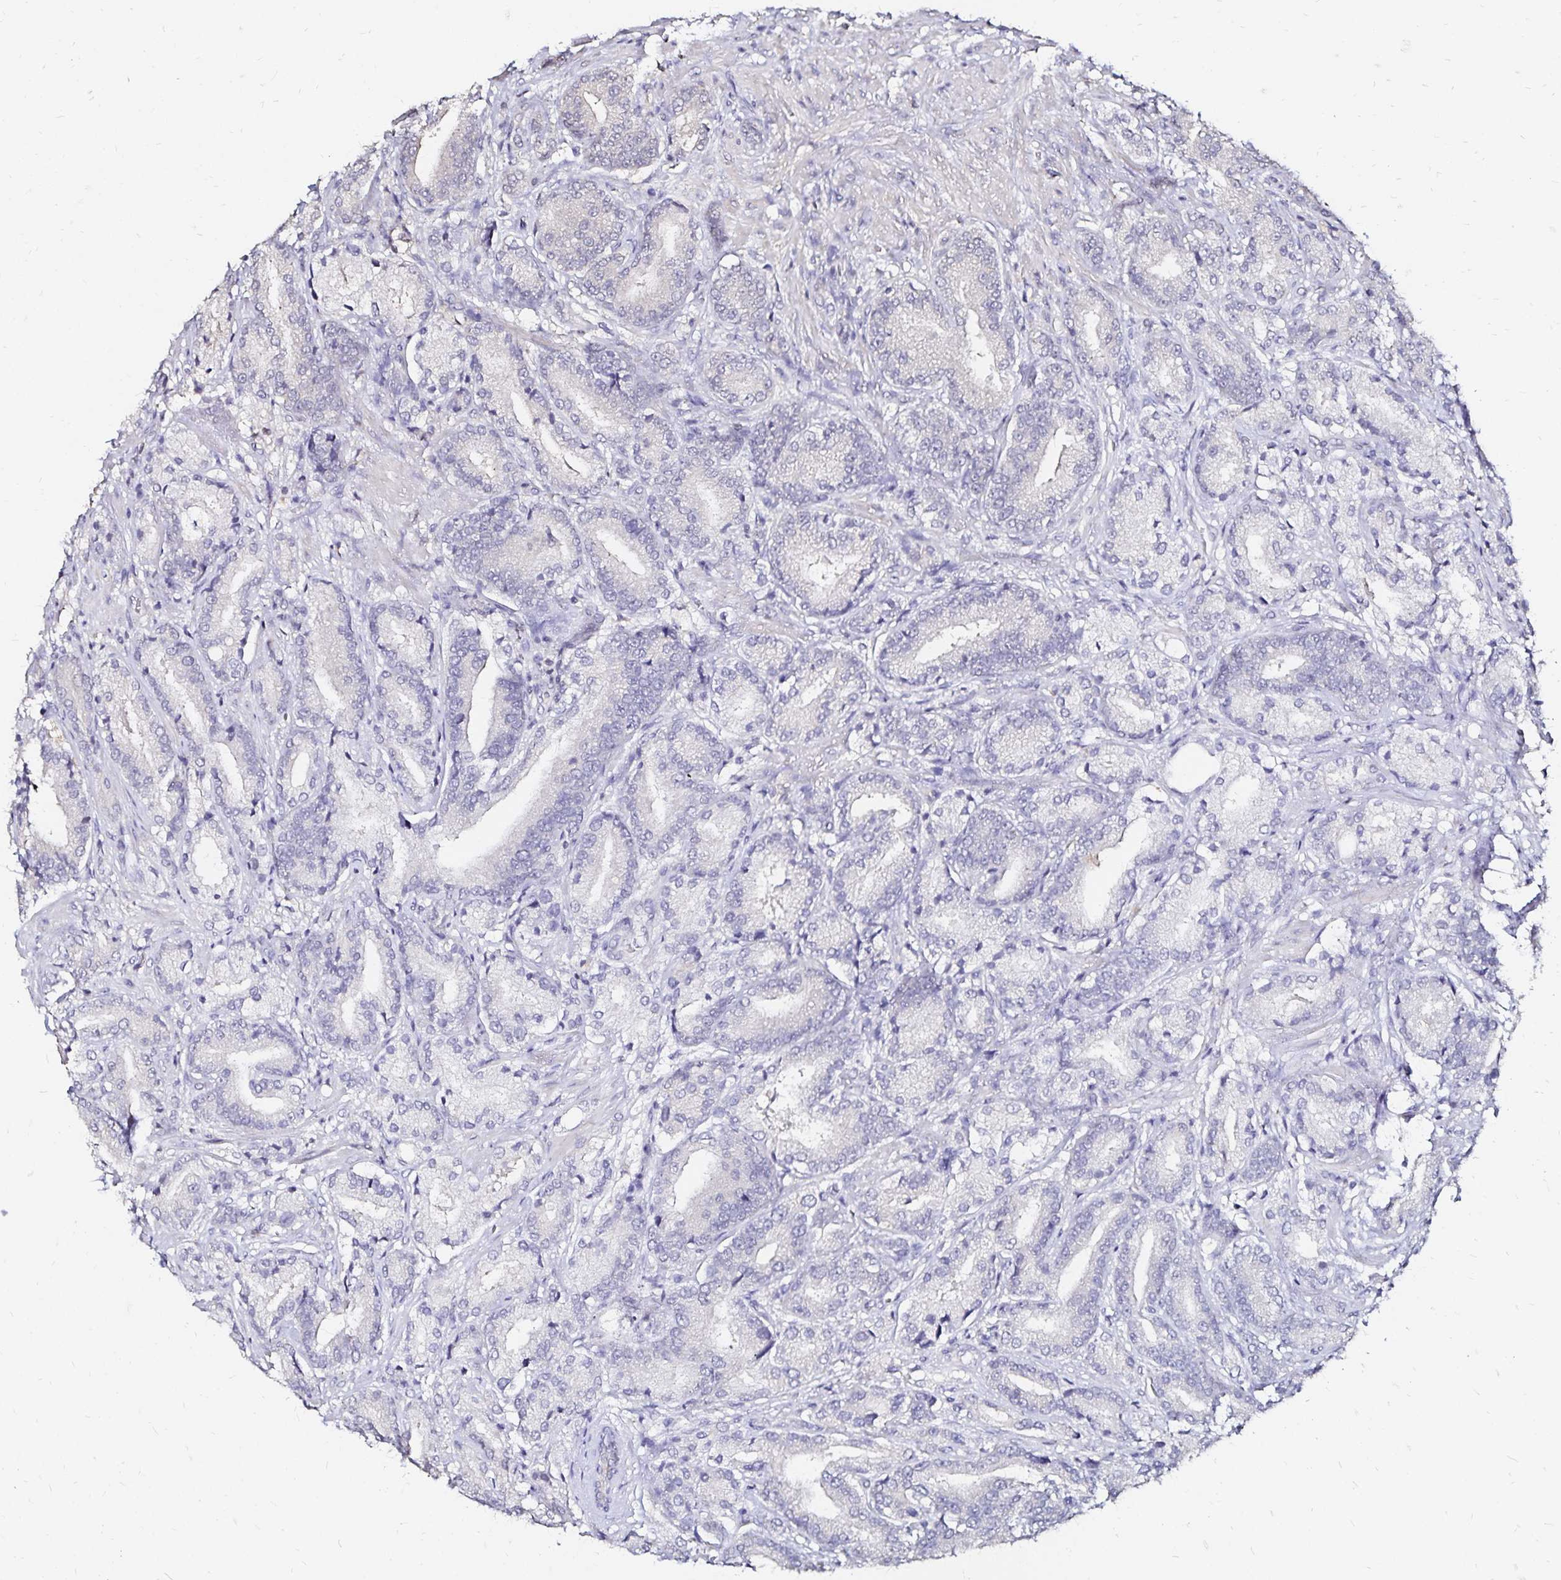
{"staining": {"intensity": "negative", "quantity": "none", "location": "none"}, "tissue": "prostate cancer", "cell_type": "Tumor cells", "image_type": "cancer", "snomed": [{"axis": "morphology", "description": "Adenocarcinoma, High grade"}, {"axis": "topography", "description": "Prostate and seminal vesicle, NOS"}], "caption": "Immunohistochemistry (IHC) photomicrograph of human prostate high-grade adenocarcinoma stained for a protein (brown), which shows no expression in tumor cells.", "gene": "SLC5A1", "patient": {"sex": "male", "age": 61}}